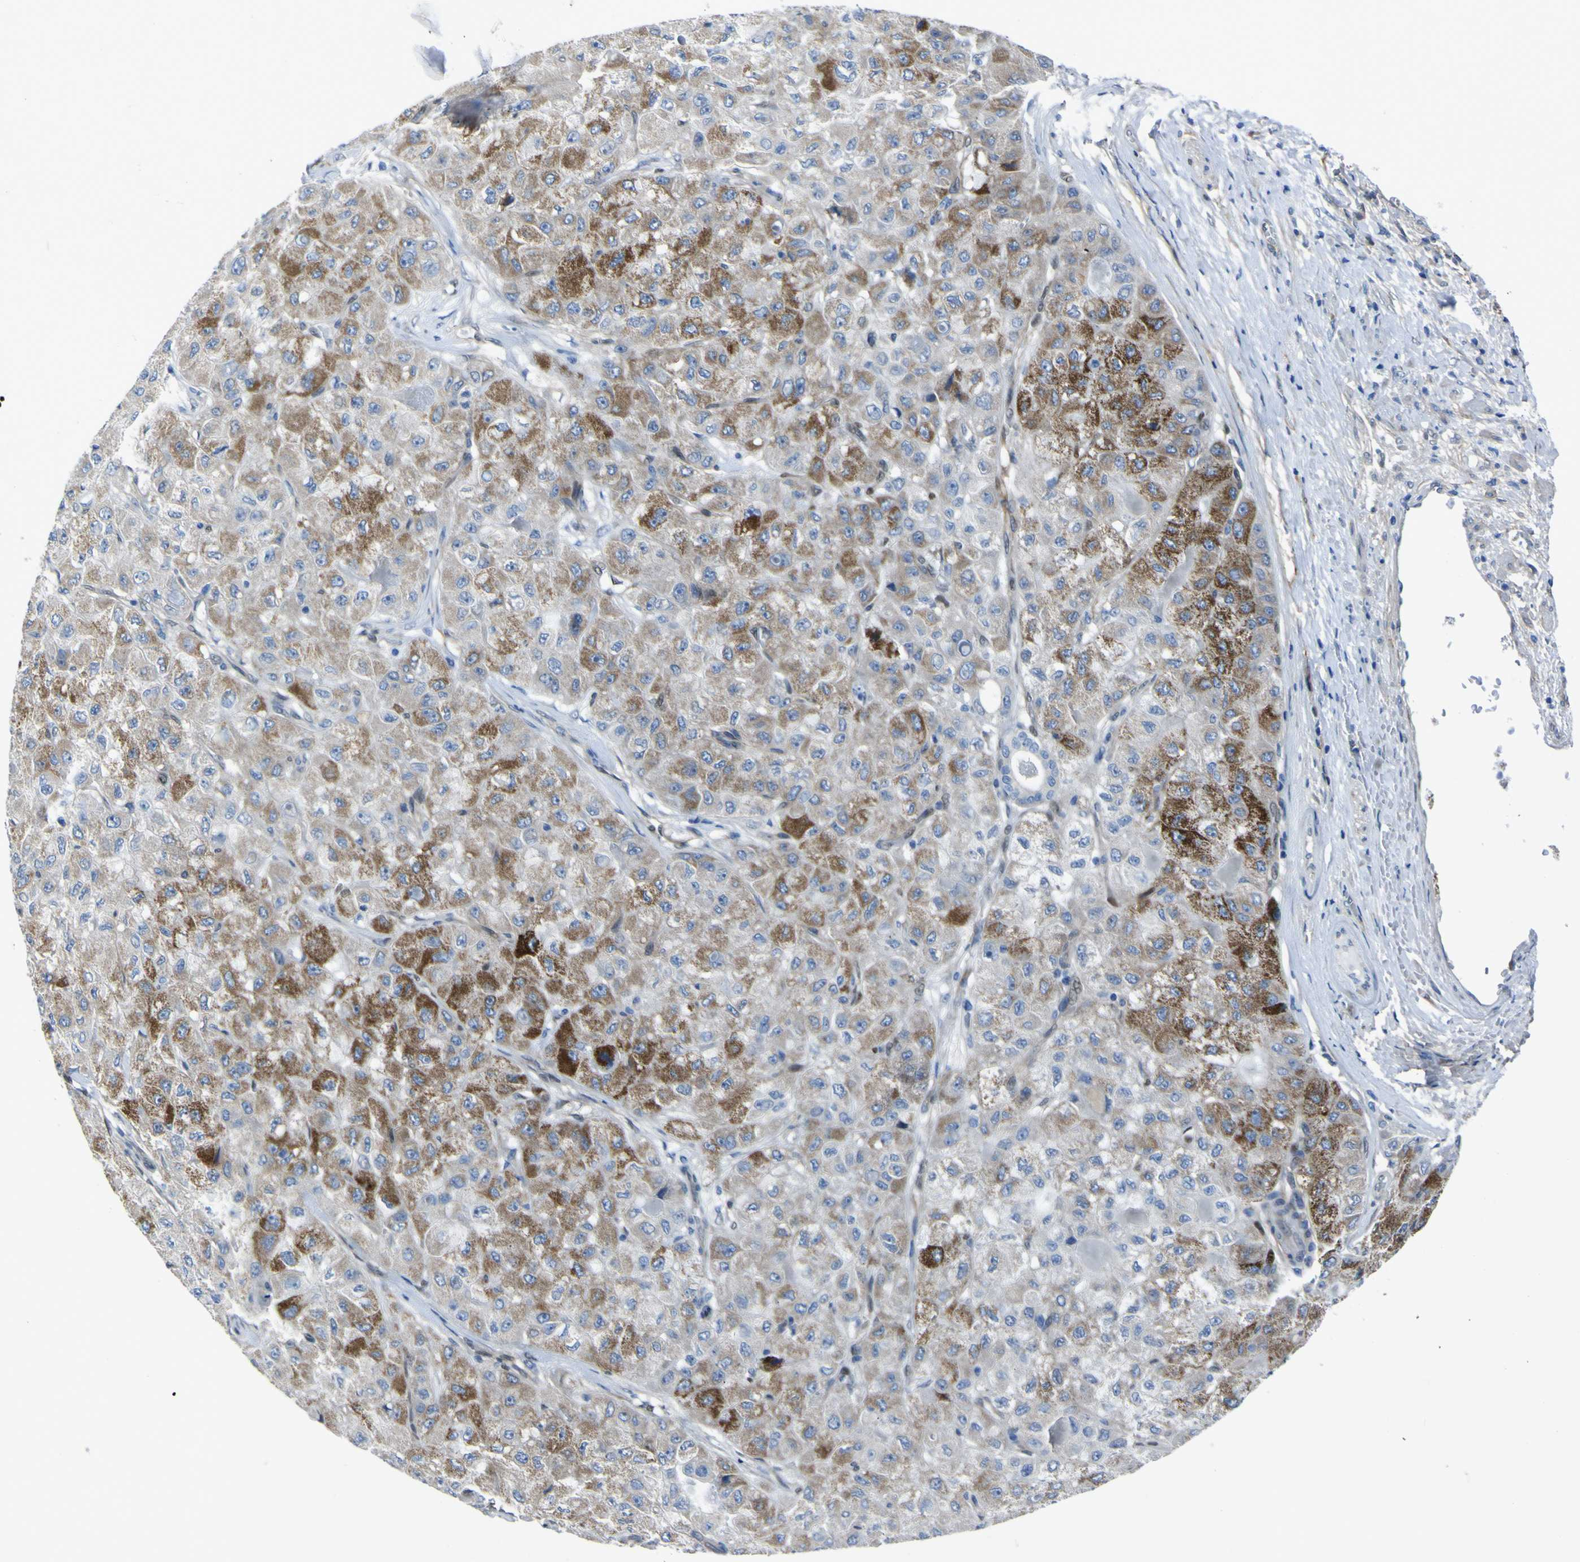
{"staining": {"intensity": "strong", "quantity": "<25%", "location": "cytoplasmic/membranous"}, "tissue": "liver cancer", "cell_type": "Tumor cells", "image_type": "cancer", "snomed": [{"axis": "morphology", "description": "Carcinoma, Hepatocellular, NOS"}, {"axis": "topography", "description": "Liver"}], "caption": "Liver cancer stained with a brown dye shows strong cytoplasmic/membranous positive expression in about <25% of tumor cells.", "gene": "LRRN1", "patient": {"sex": "male", "age": 80}}